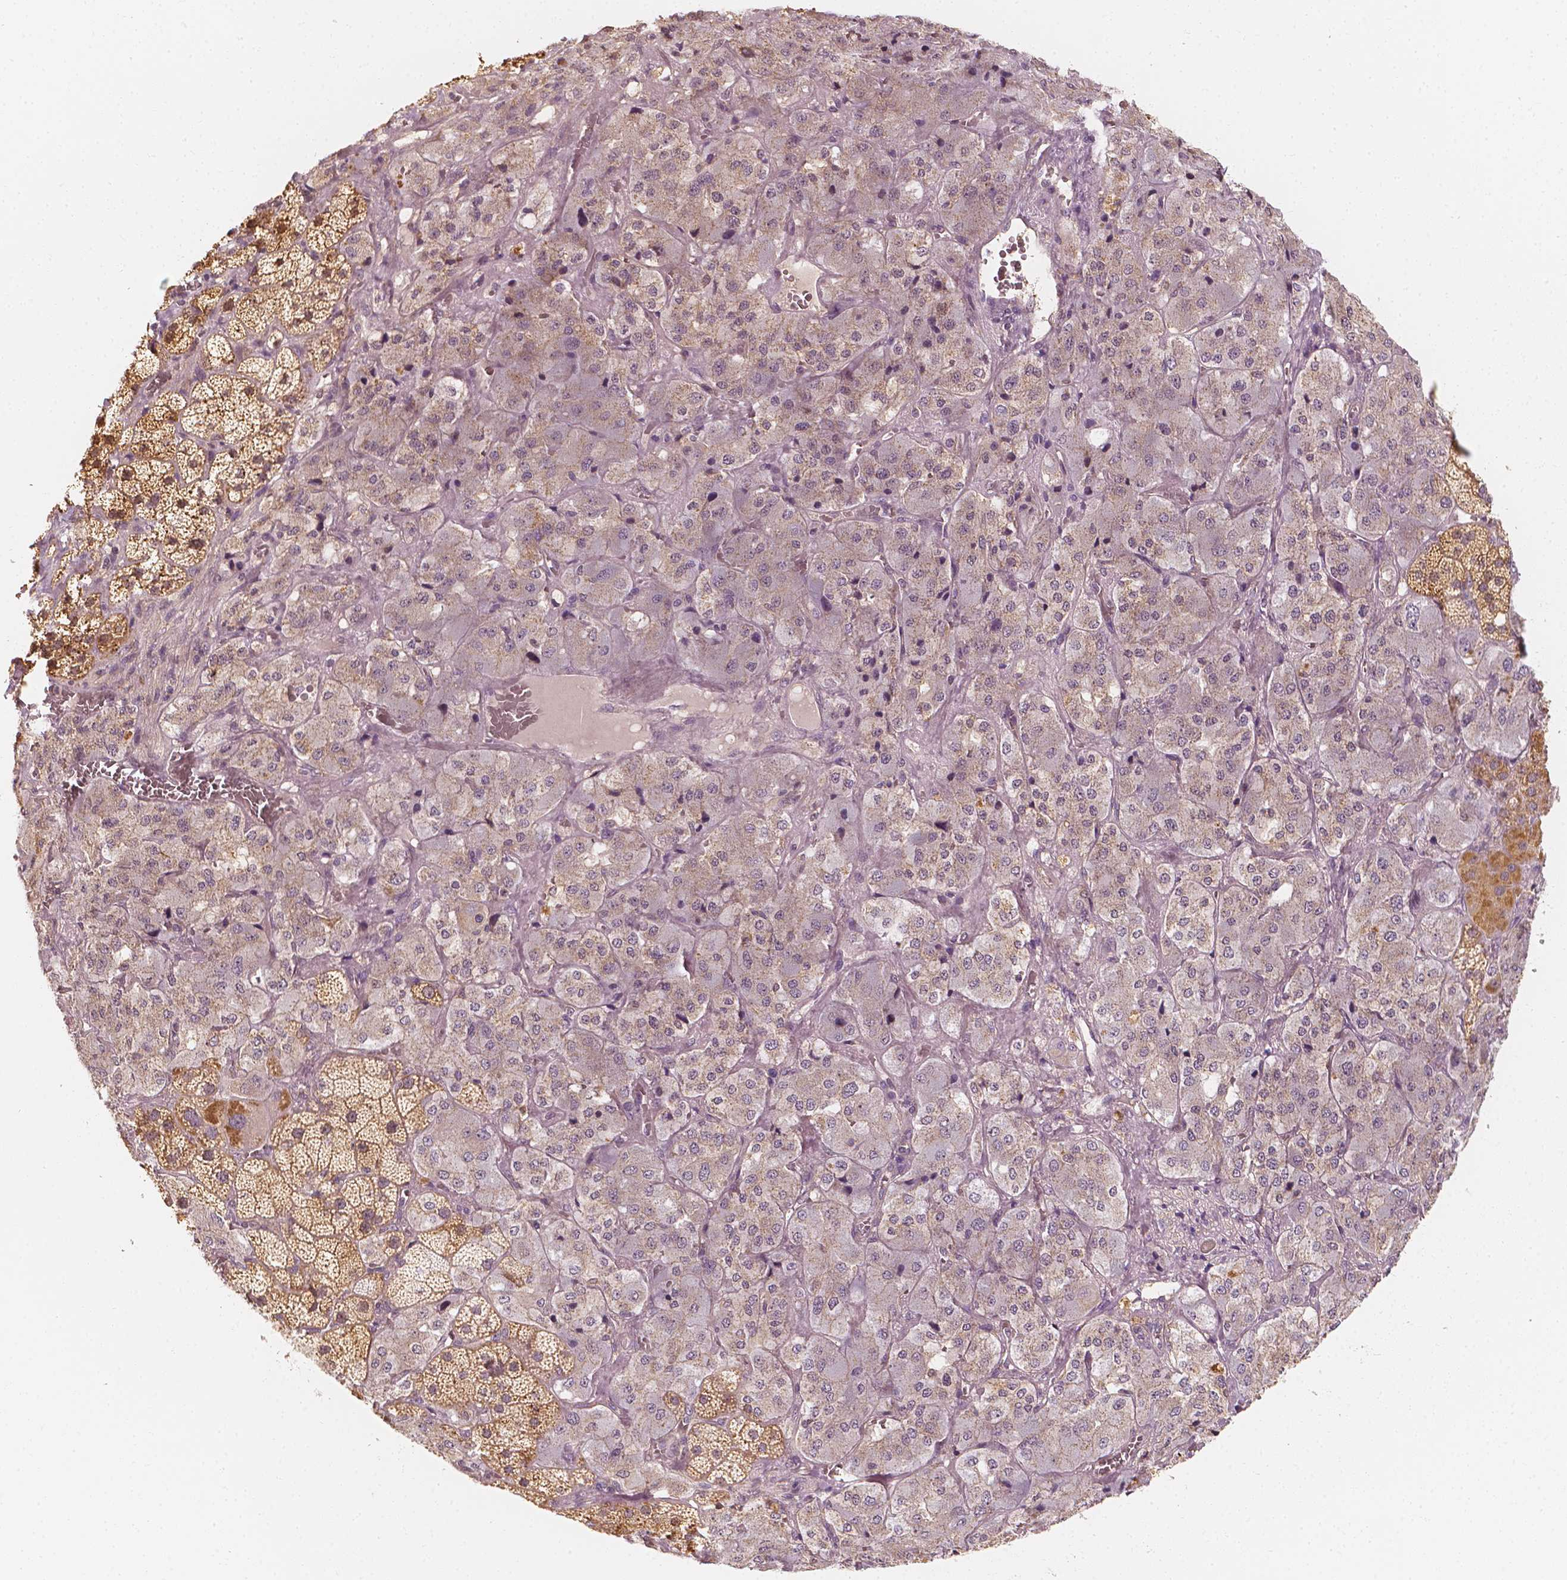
{"staining": {"intensity": "moderate", "quantity": "25%-75%", "location": "cytoplasmic/membranous"}, "tissue": "adrenal gland", "cell_type": "Glandular cells", "image_type": "normal", "snomed": [{"axis": "morphology", "description": "Normal tissue, NOS"}, {"axis": "topography", "description": "Adrenal gland"}], "caption": "Adrenal gland was stained to show a protein in brown. There is medium levels of moderate cytoplasmic/membranous expression in approximately 25%-75% of glandular cells. Using DAB (brown) and hematoxylin (blue) stains, captured at high magnification using brightfield microscopy.", "gene": "SHPK", "patient": {"sex": "male", "age": 57}}